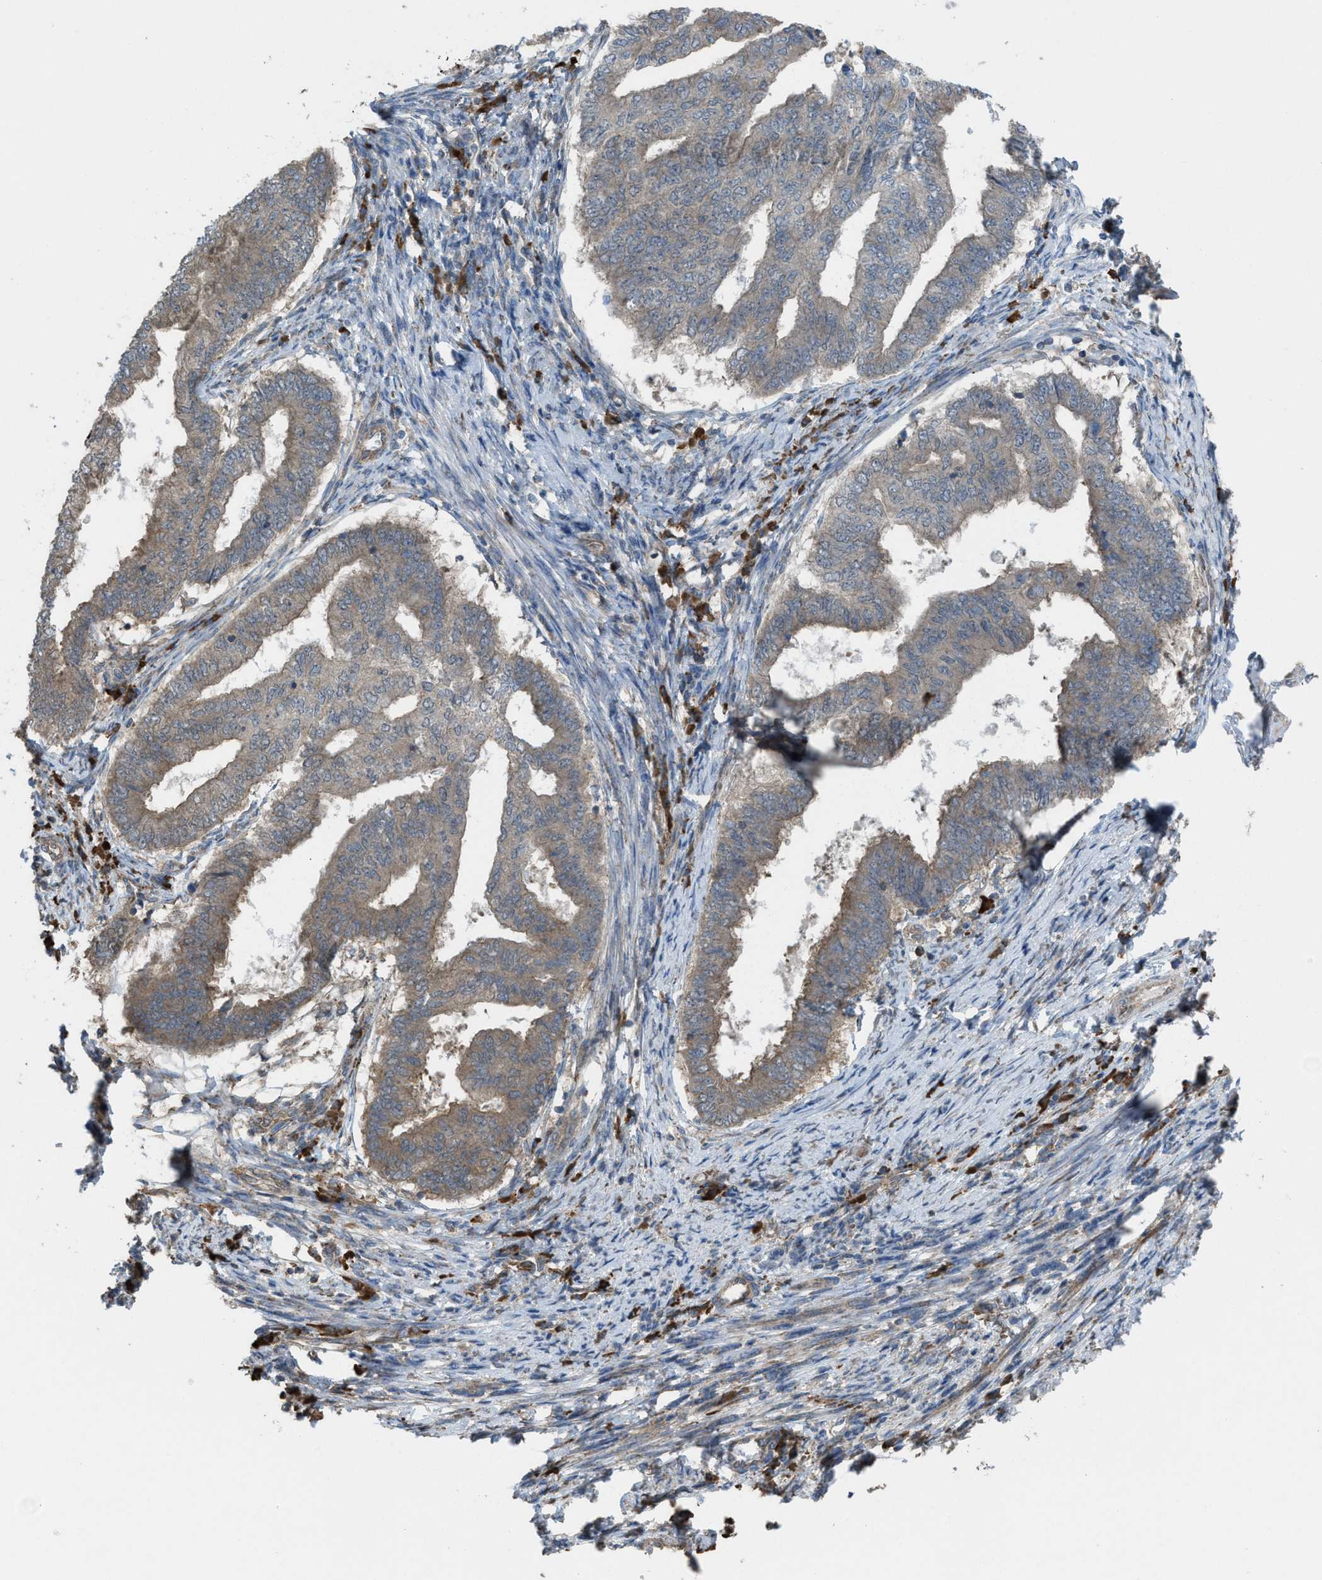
{"staining": {"intensity": "weak", "quantity": ">75%", "location": "cytoplasmic/membranous"}, "tissue": "endometrial cancer", "cell_type": "Tumor cells", "image_type": "cancer", "snomed": [{"axis": "morphology", "description": "Polyp, NOS"}, {"axis": "morphology", "description": "Adenocarcinoma, NOS"}, {"axis": "morphology", "description": "Adenoma, NOS"}, {"axis": "topography", "description": "Endometrium"}], "caption": "An image showing weak cytoplasmic/membranous positivity in approximately >75% of tumor cells in polyp (endometrial), as visualized by brown immunohistochemical staining.", "gene": "PLAA", "patient": {"sex": "female", "age": 79}}